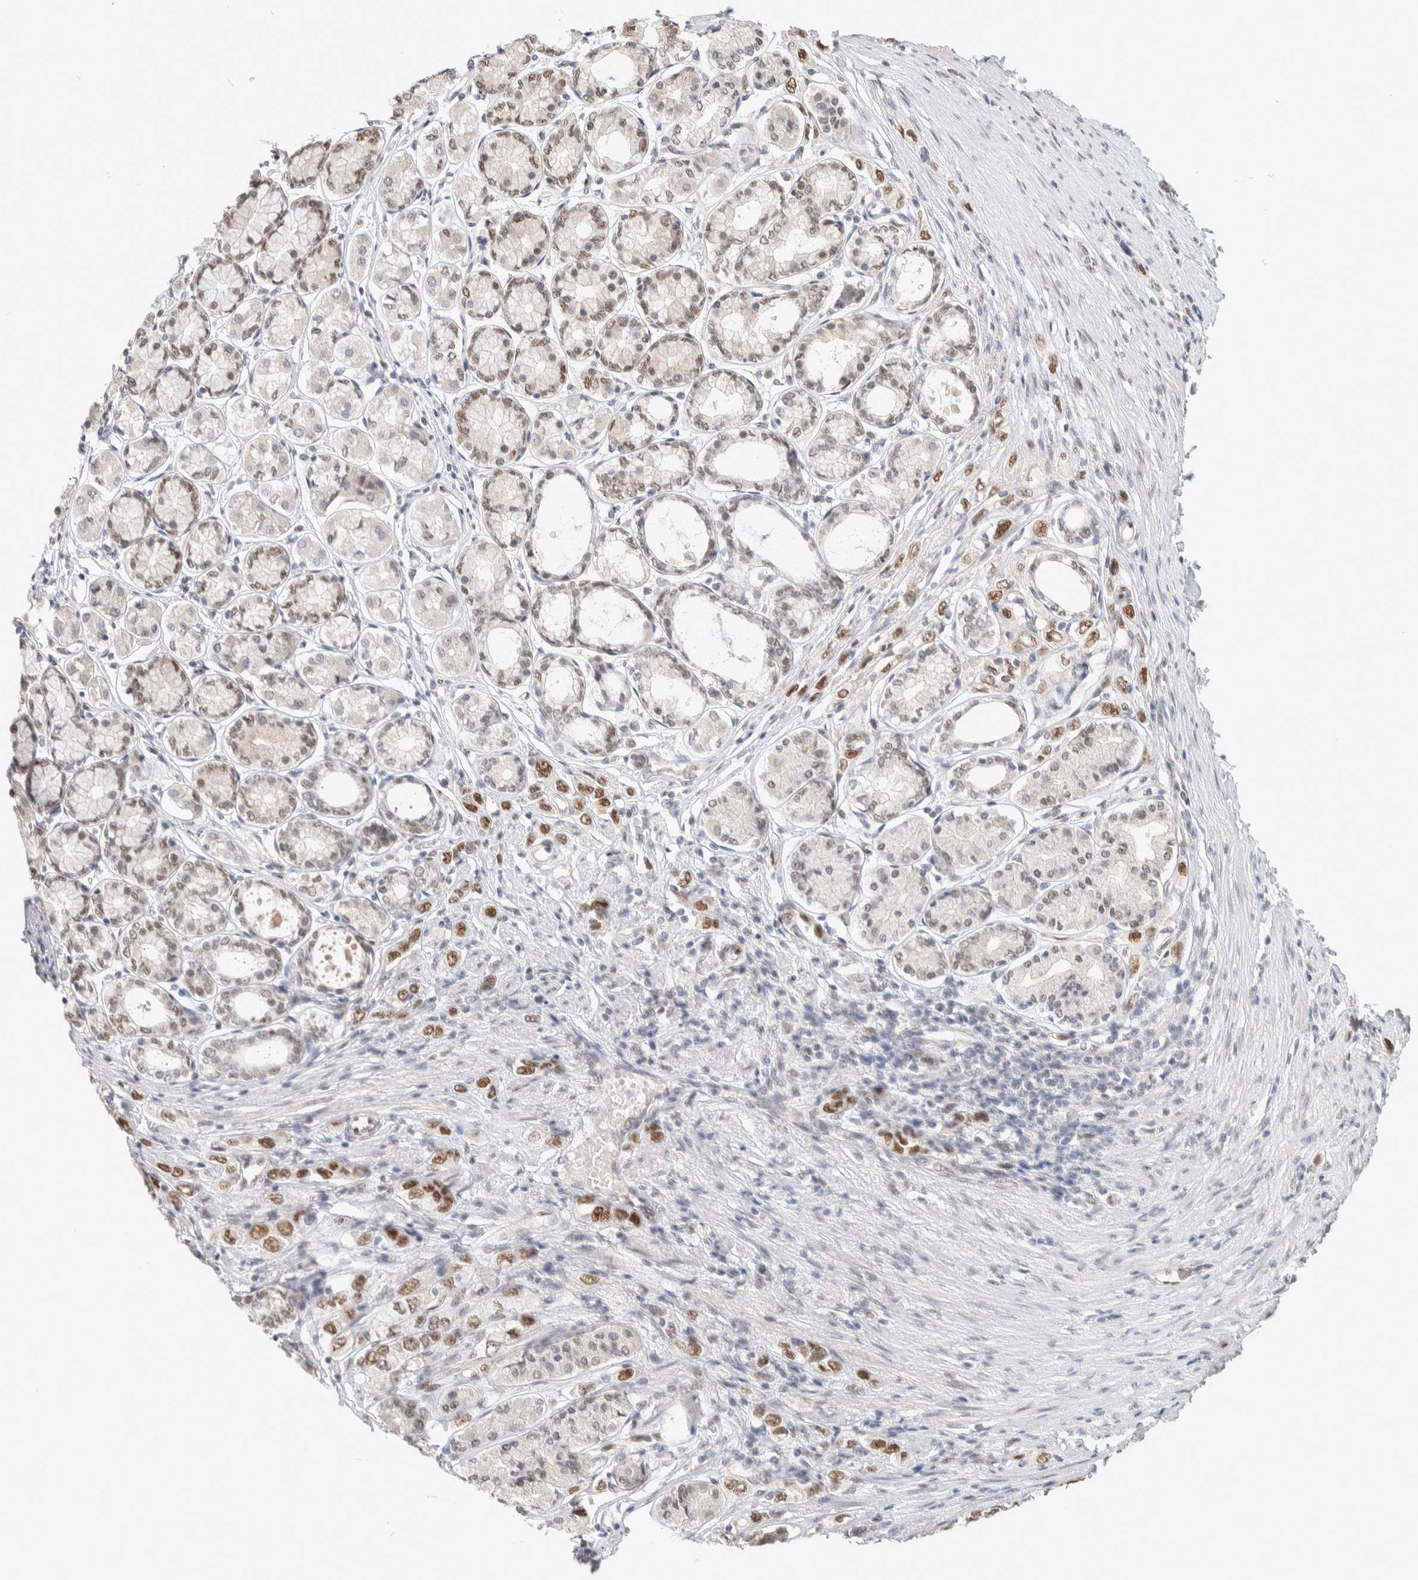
{"staining": {"intensity": "moderate", "quantity": ">75%", "location": "nuclear"}, "tissue": "stomach cancer", "cell_type": "Tumor cells", "image_type": "cancer", "snomed": [{"axis": "morphology", "description": "Adenocarcinoma, NOS"}, {"axis": "topography", "description": "Stomach"}], "caption": "IHC of human adenocarcinoma (stomach) demonstrates medium levels of moderate nuclear positivity in approximately >75% of tumor cells. Using DAB (3,3'-diaminobenzidine) (brown) and hematoxylin (blue) stains, captured at high magnification using brightfield microscopy.", "gene": "PUS7", "patient": {"sex": "female", "age": 65}}